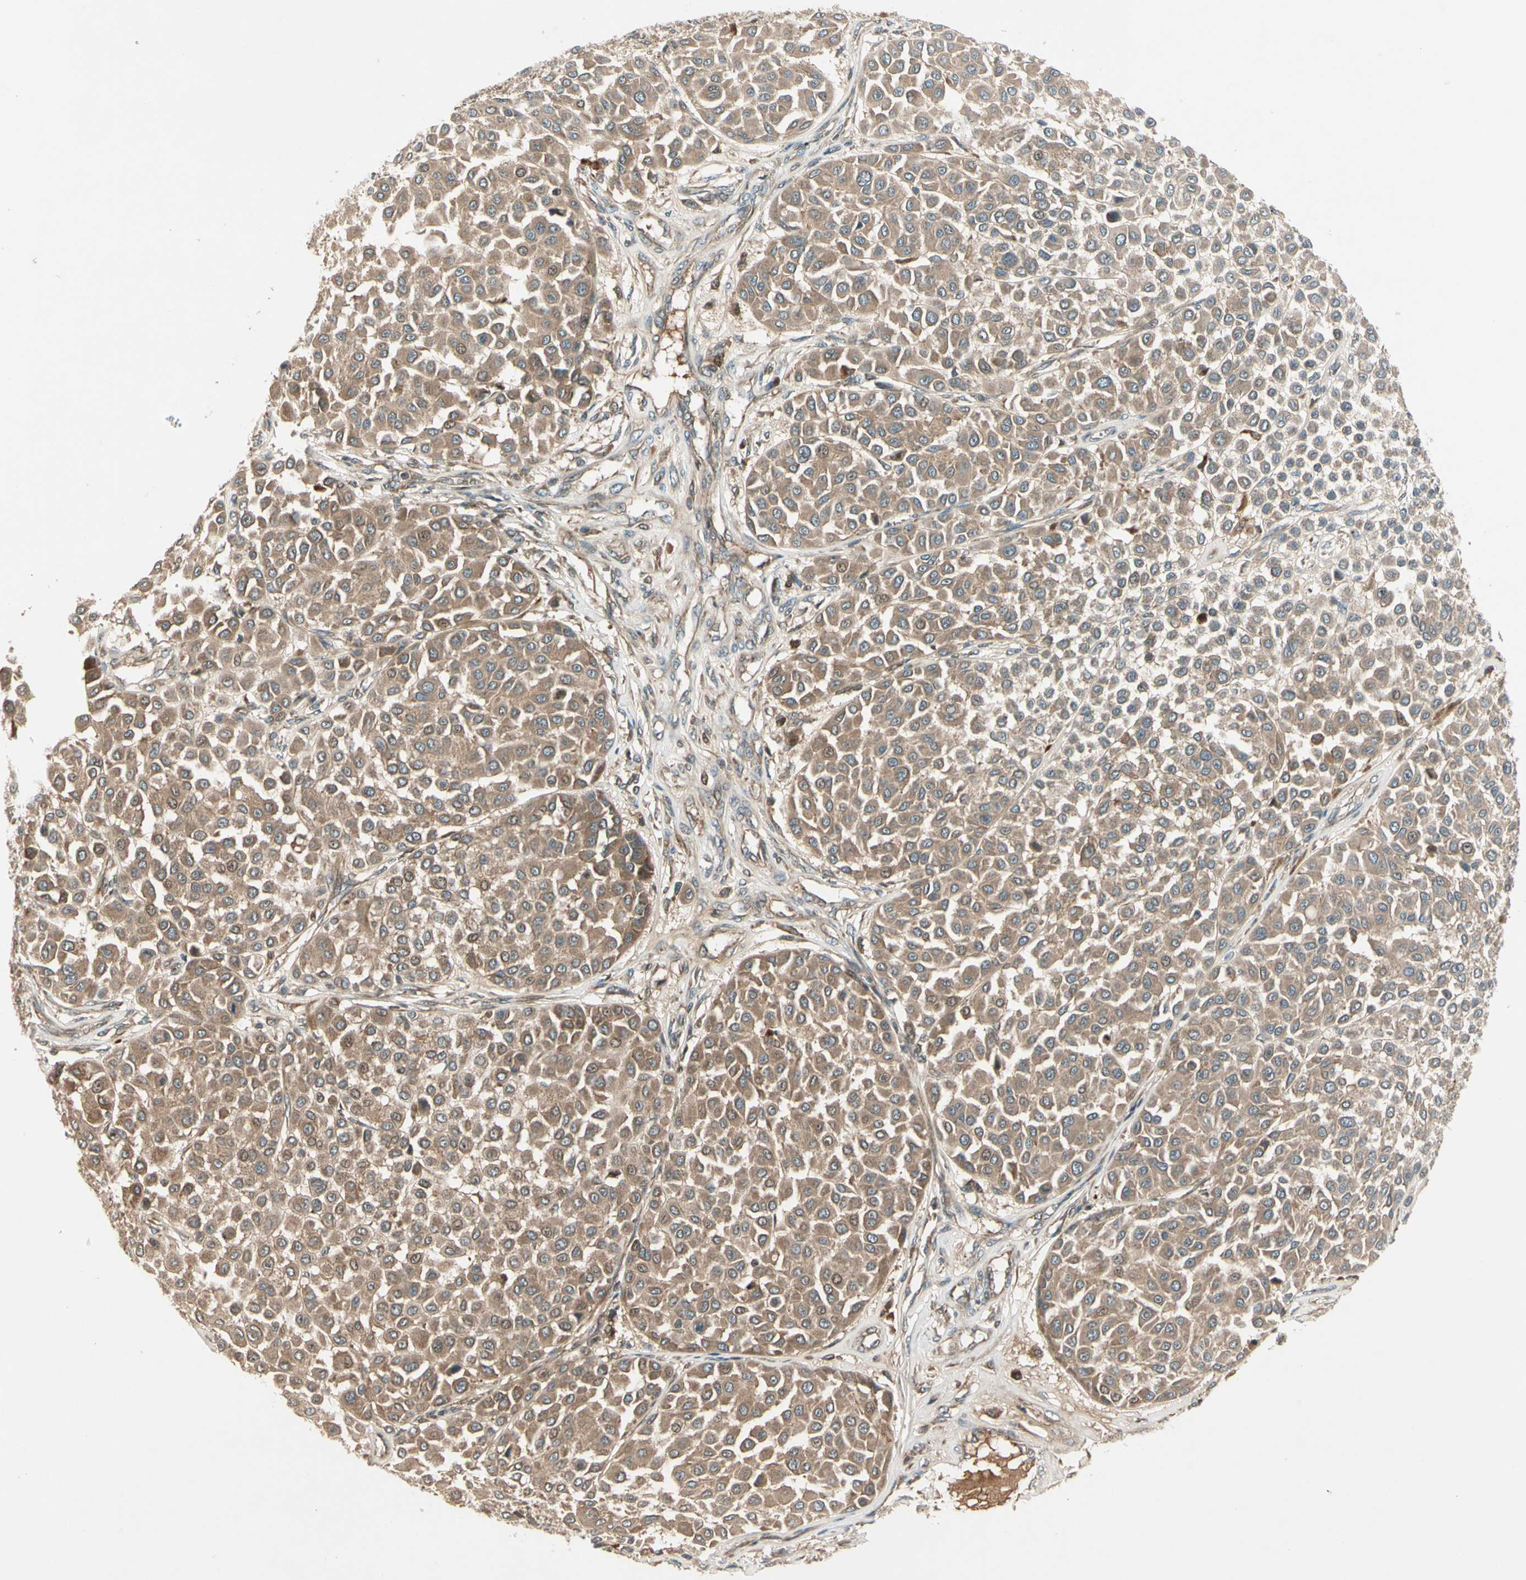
{"staining": {"intensity": "moderate", "quantity": ">75%", "location": "cytoplasmic/membranous"}, "tissue": "melanoma", "cell_type": "Tumor cells", "image_type": "cancer", "snomed": [{"axis": "morphology", "description": "Malignant melanoma, Metastatic site"}, {"axis": "topography", "description": "Soft tissue"}], "caption": "Tumor cells reveal medium levels of moderate cytoplasmic/membranous expression in about >75% of cells in human melanoma.", "gene": "ACVR1C", "patient": {"sex": "male", "age": 41}}